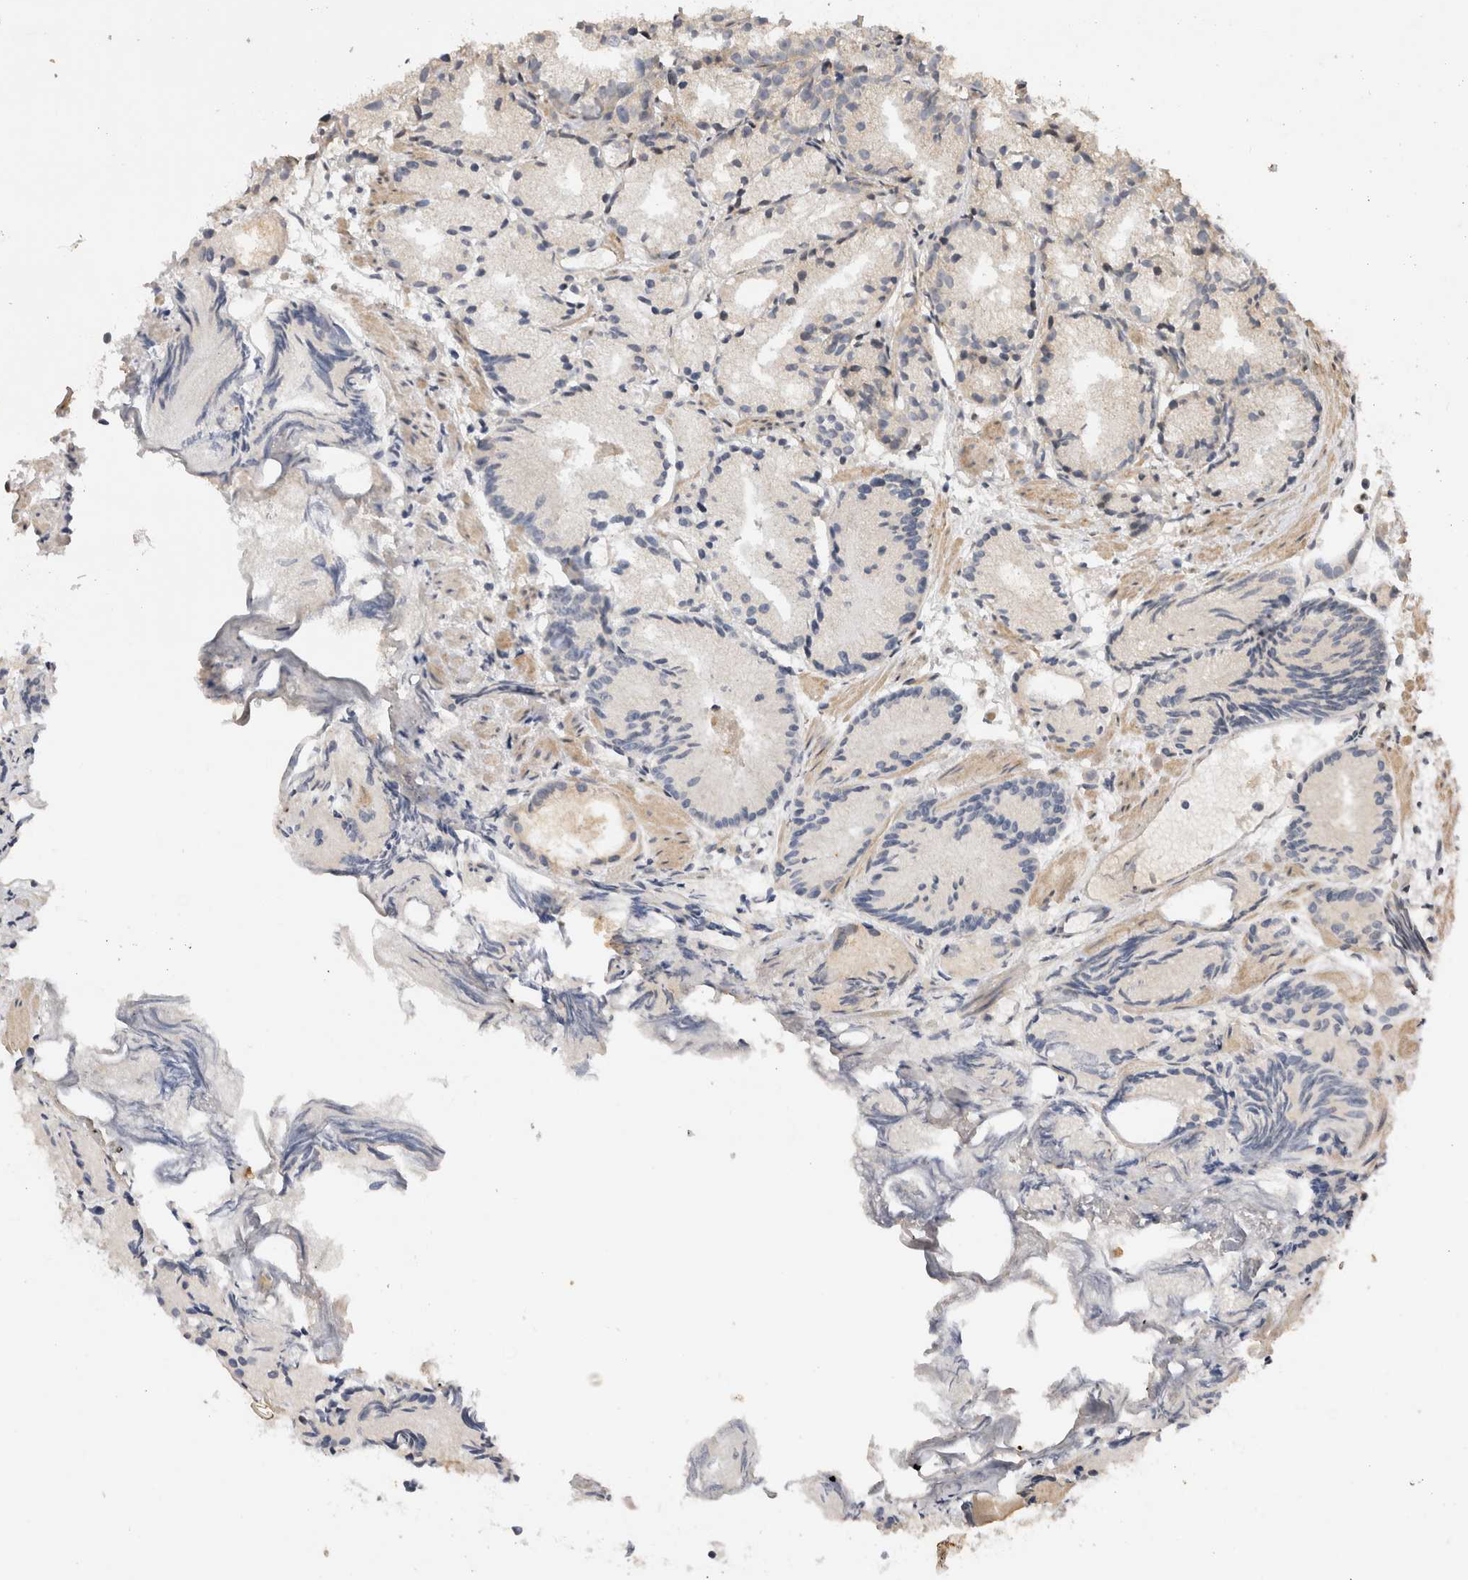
{"staining": {"intensity": "negative", "quantity": "none", "location": "none"}, "tissue": "prostate cancer", "cell_type": "Tumor cells", "image_type": "cancer", "snomed": [{"axis": "morphology", "description": "Adenocarcinoma, Low grade"}, {"axis": "topography", "description": "Prostate"}], "caption": "There is no significant positivity in tumor cells of adenocarcinoma (low-grade) (prostate).", "gene": "EIF2AK1", "patient": {"sex": "male", "age": 88}}